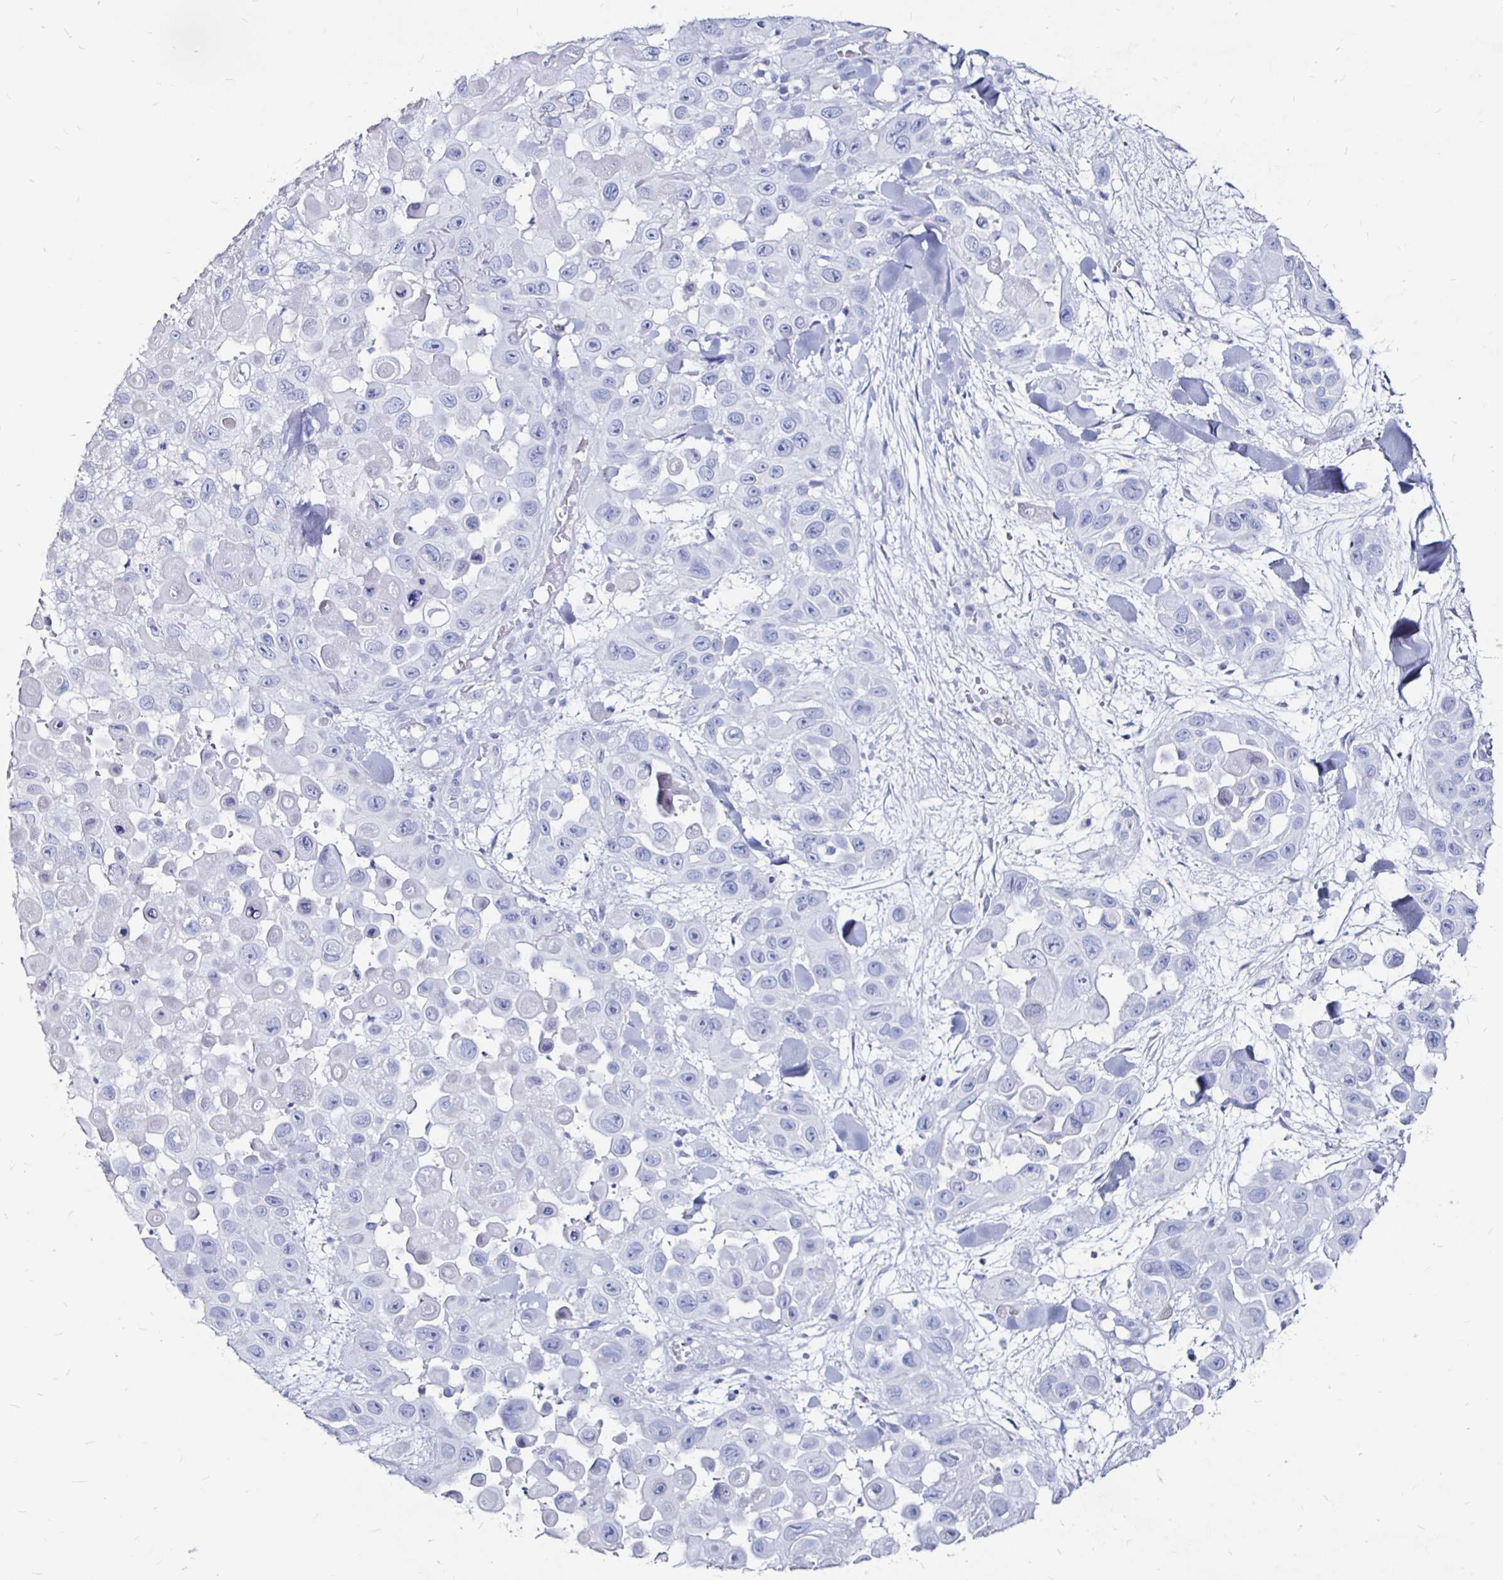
{"staining": {"intensity": "negative", "quantity": "none", "location": "none"}, "tissue": "skin cancer", "cell_type": "Tumor cells", "image_type": "cancer", "snomed": [{"axis": "morphology", "description": "Squamous cell carcinoma, NOS"}, {"axis": "topography", "description": "Skin"}], "caption": "Immunohistochemistry (IHC) of human squamous cell carcinoma (skin) exhibits no staining in tumor cells.", "gene": "LUZP4", "patient": {"sex": "male", "age": 81}}